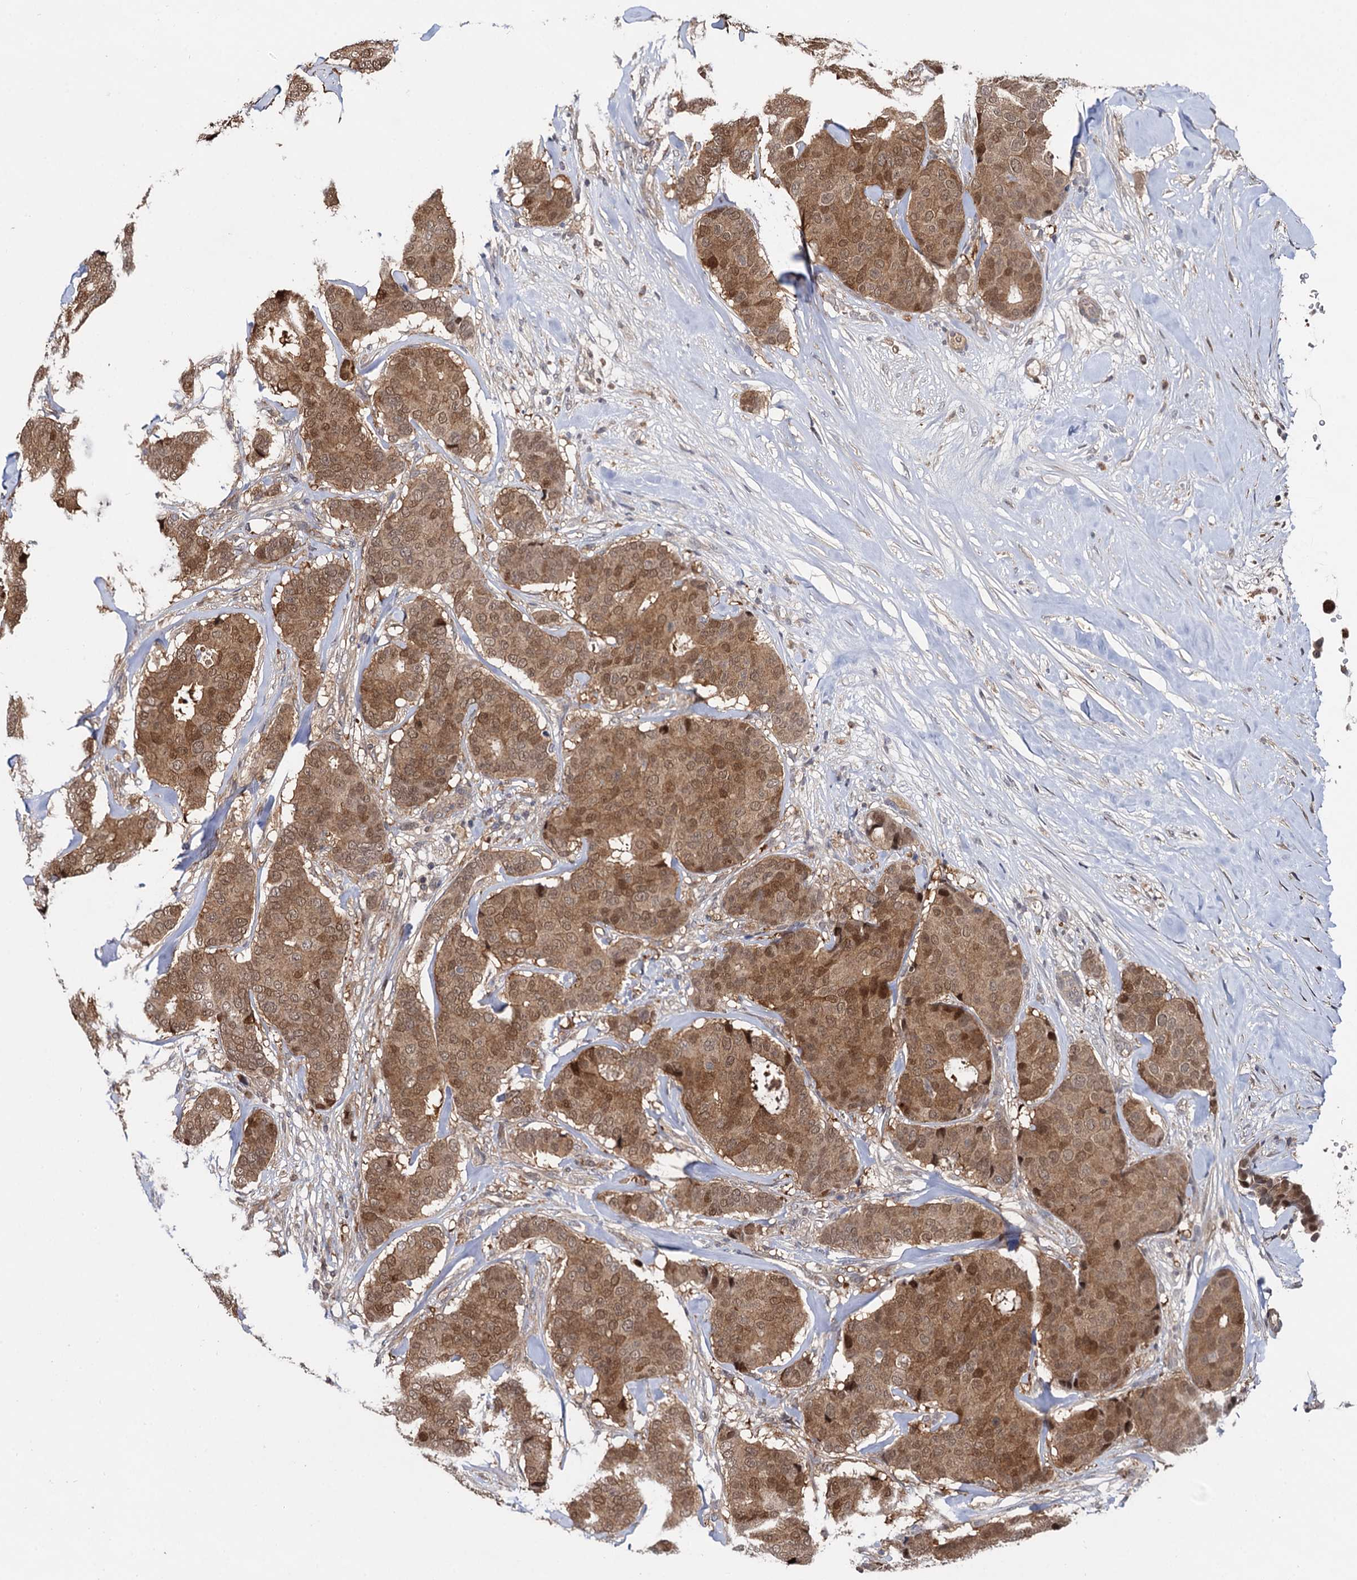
{"staining": {"intensity": "moderate", "quantity": ">75%", "location": "cytoplasmic/membranous,nuclear"}, "tissue": "breast cancer", "cell_type": "Tumor cells", "image_type": "cancer", "snomed": [{"axis": "morphology", "description": "Duct carcinoma"}, {"axis": "topography", "description": "Breast"}], "caption": "Immunohistochemical staining of human breast infiltrating ductal carcinoma displays medium levels of moderate cytoplasmic/membranous and nuclear protein staining in about >75% of tumor cells. Using DAB (3,3'-diaminobenzidine) (brown) and hematoxylin (blue) stains, captured at high magnification using brightfield microscopy.", "gene": "SELENOP", "patient": {"sex": "female", "age": 75}}